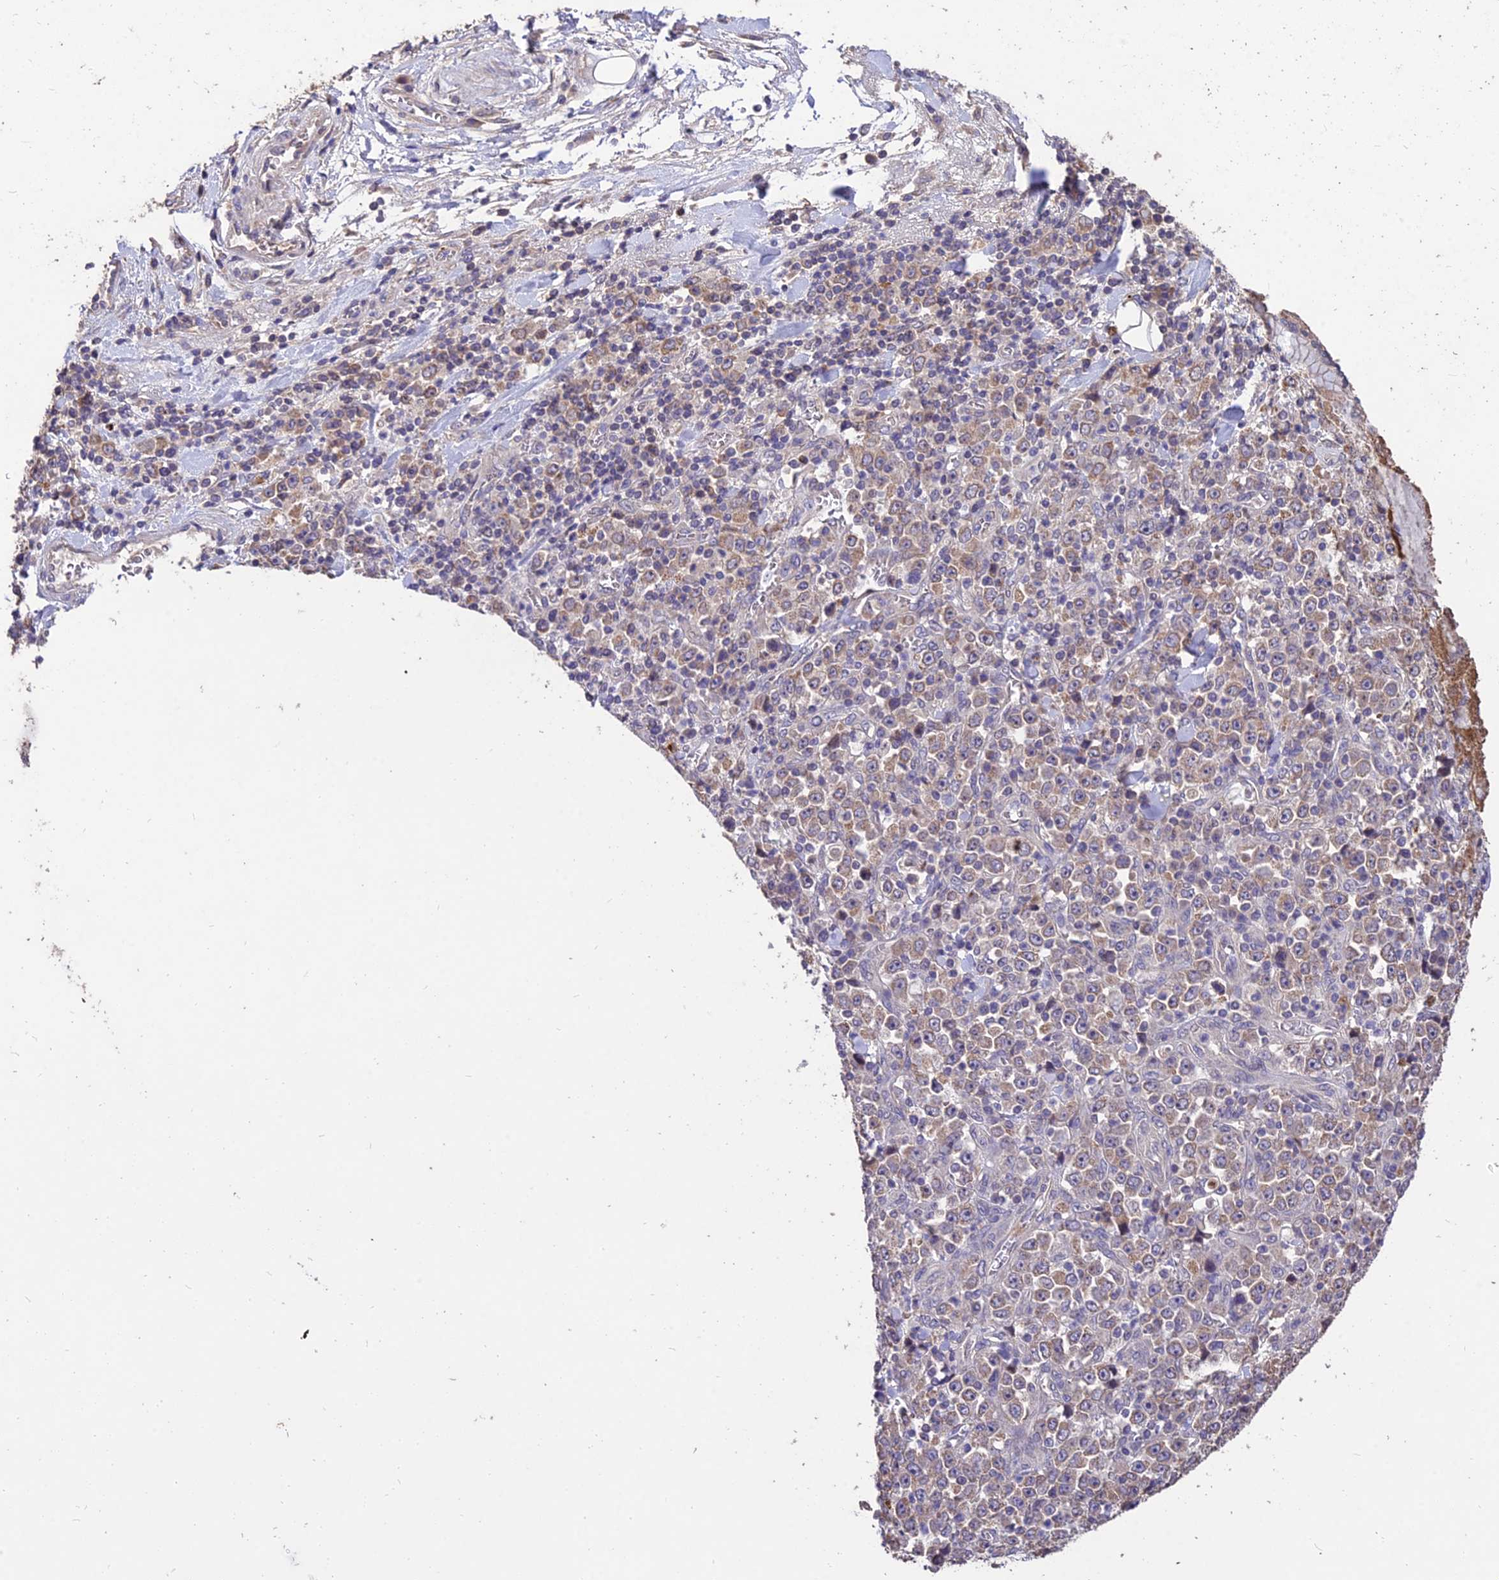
{"staining": {"intensity": "weak", "quantity": "25%-75%", "location": "cytoplasmic/membranous"}, "tissue": "stomach cancer", "cell_type": "Tumor cells", "image_type": "cancer", "snomed": [{"axis": "morphology", "description": "Normal tissue, NOS"}, {"axis": "morphology", "description": "Adenocarcinoma, NOS"}, {"axis": "topography", "description": "Stomach, upper"}, {"axis": "topography", "description": "Stomach"}], "caption": "Immunohistochemical staining of human adenocarcinoma (stomach) shows low levels of weak cytoplasmic/membranous positivity in approximately 25%-75% of tumor cells.", "gene": "SDHD", "patient": {"sex": "male", "age": 59}}